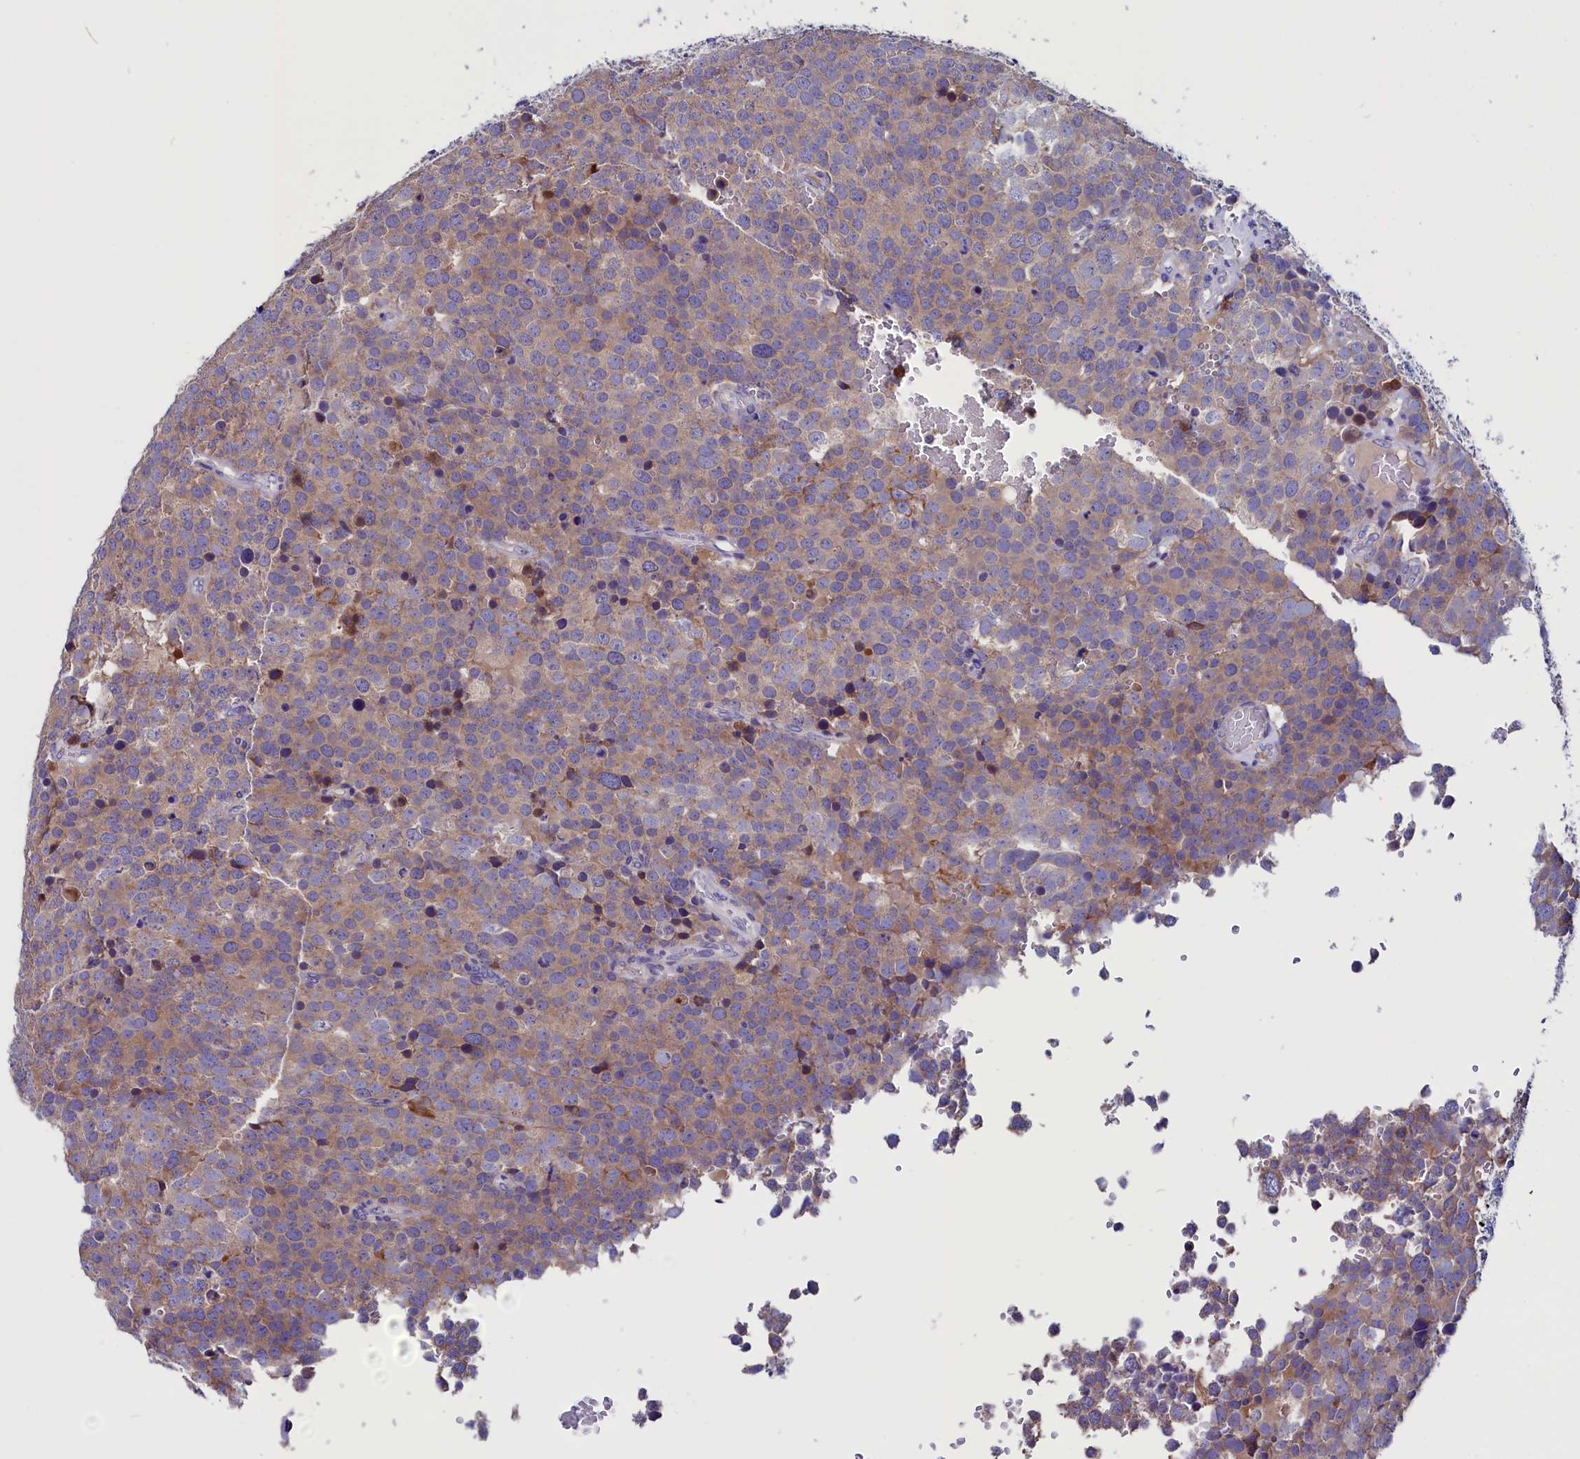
{"staining": {"intensity": "weak", "quantity": ">75%", "location": "cytoplasmic/membranous"}, "tissue": "testis cancer", "cell_type": "Tumor cells", "image_type": "cancer", "snomed": [{"axis": "morphology", "description": "Seminoma, NOS"}, {"axis": "topography", "description": "Testis"}], "caption": "An IHC histopathology image of tumor tissue is shown. Protein staining in brown shows weak cytoplasmic/membranous positivity in testis cancer (seminoma) within tumor cells.", "gene": "CCBE1", "patient": {"sex": "male", "age": 71}}